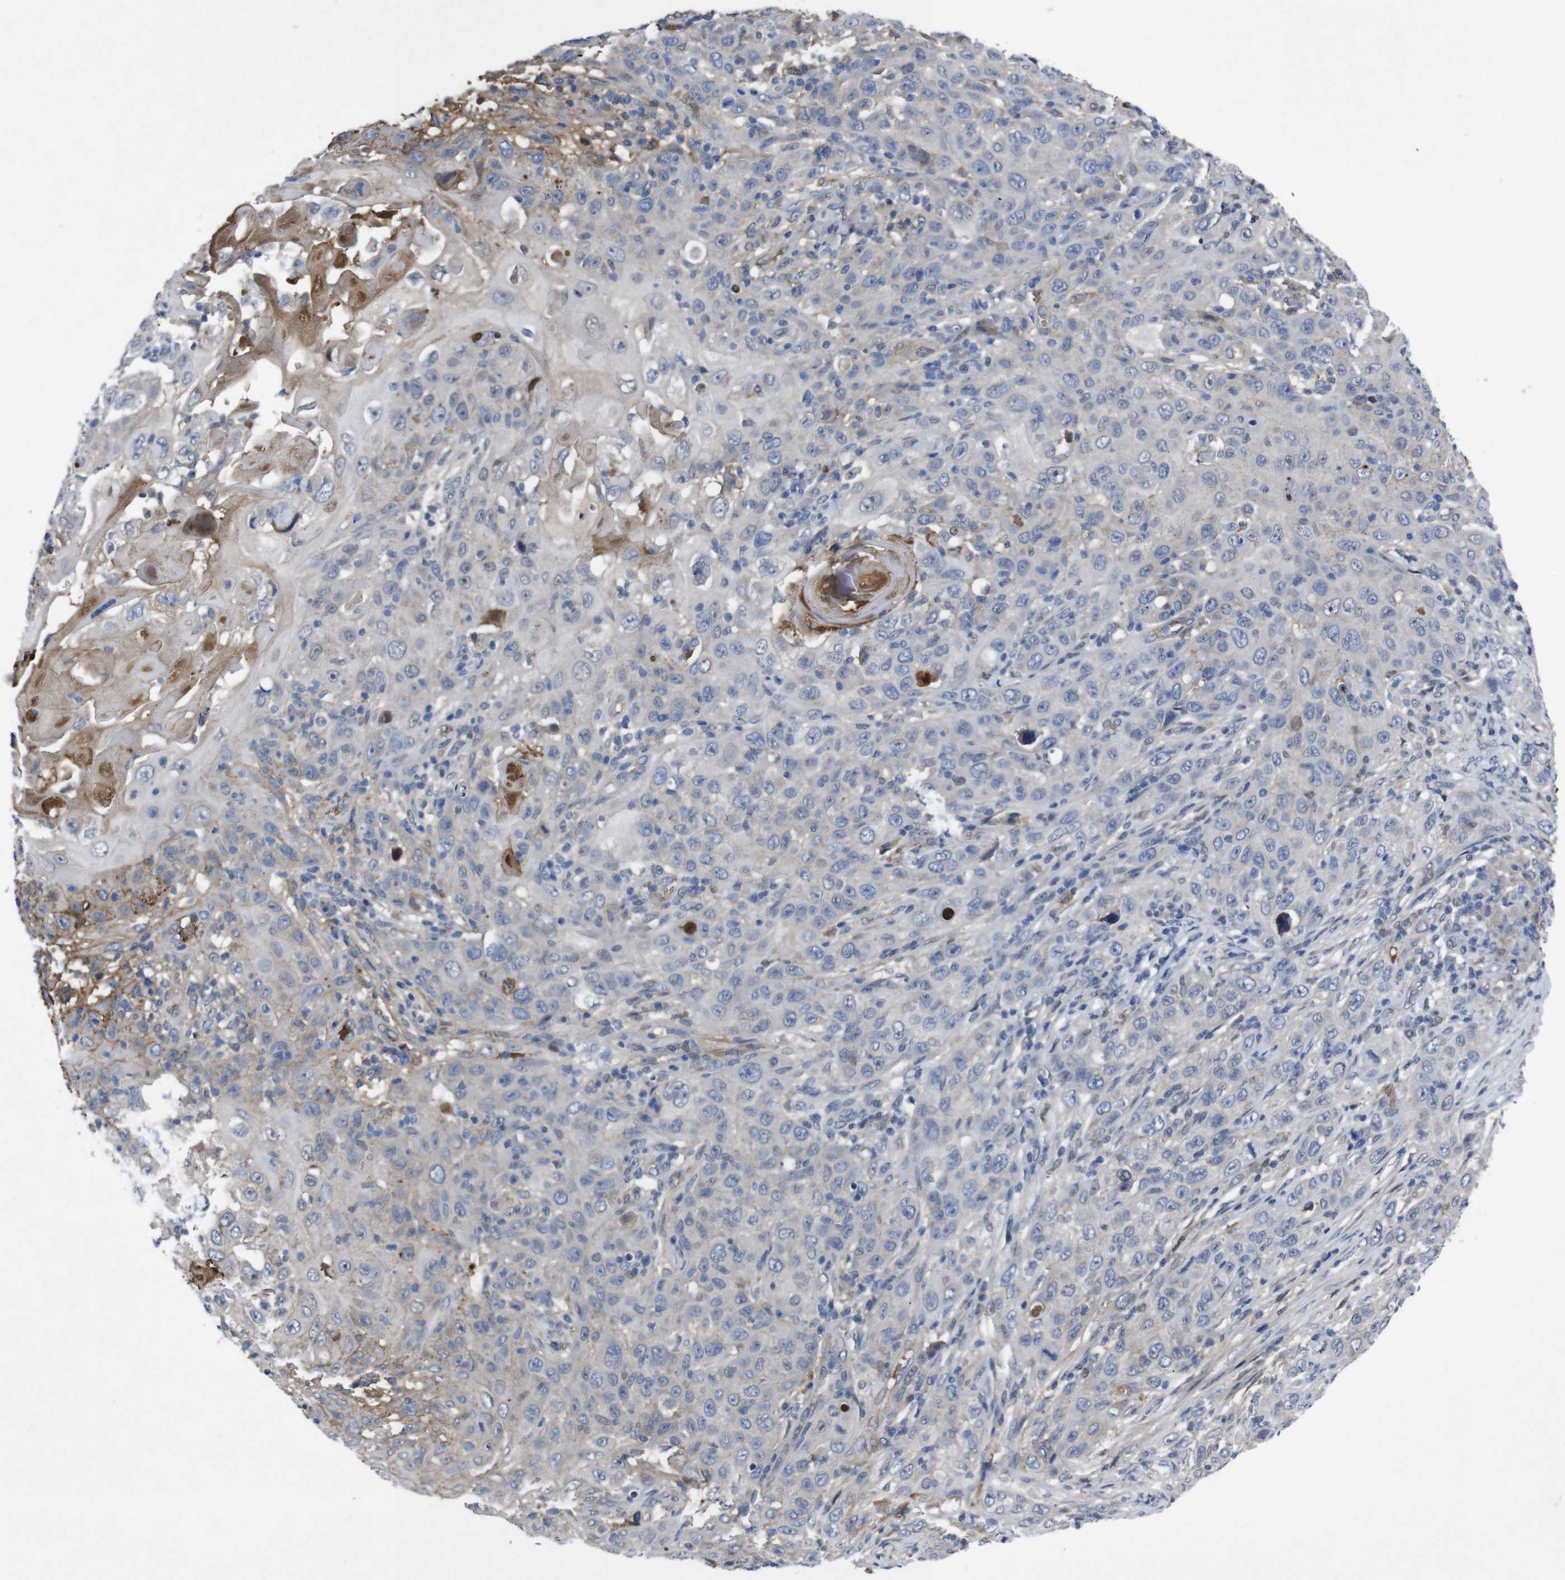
{"staining": {"intensity": "negative", "quantity": "none", "location": "none"}, "tissue": "skin cancer", "cell_type": "Tumor cells", "image_type": "cancer", "snomed": [{"axis": "morphology", "description": "Squamous cell carcinoma, NOS"}, {"axis": "topography", "description": "Skin"}], "caption": "Histopathology image shows no significant protein staining in tumor cells of skin squamous cell carcinoma.", "gene": "SPTB", "patient": {"sex": "female", "age": 88}}